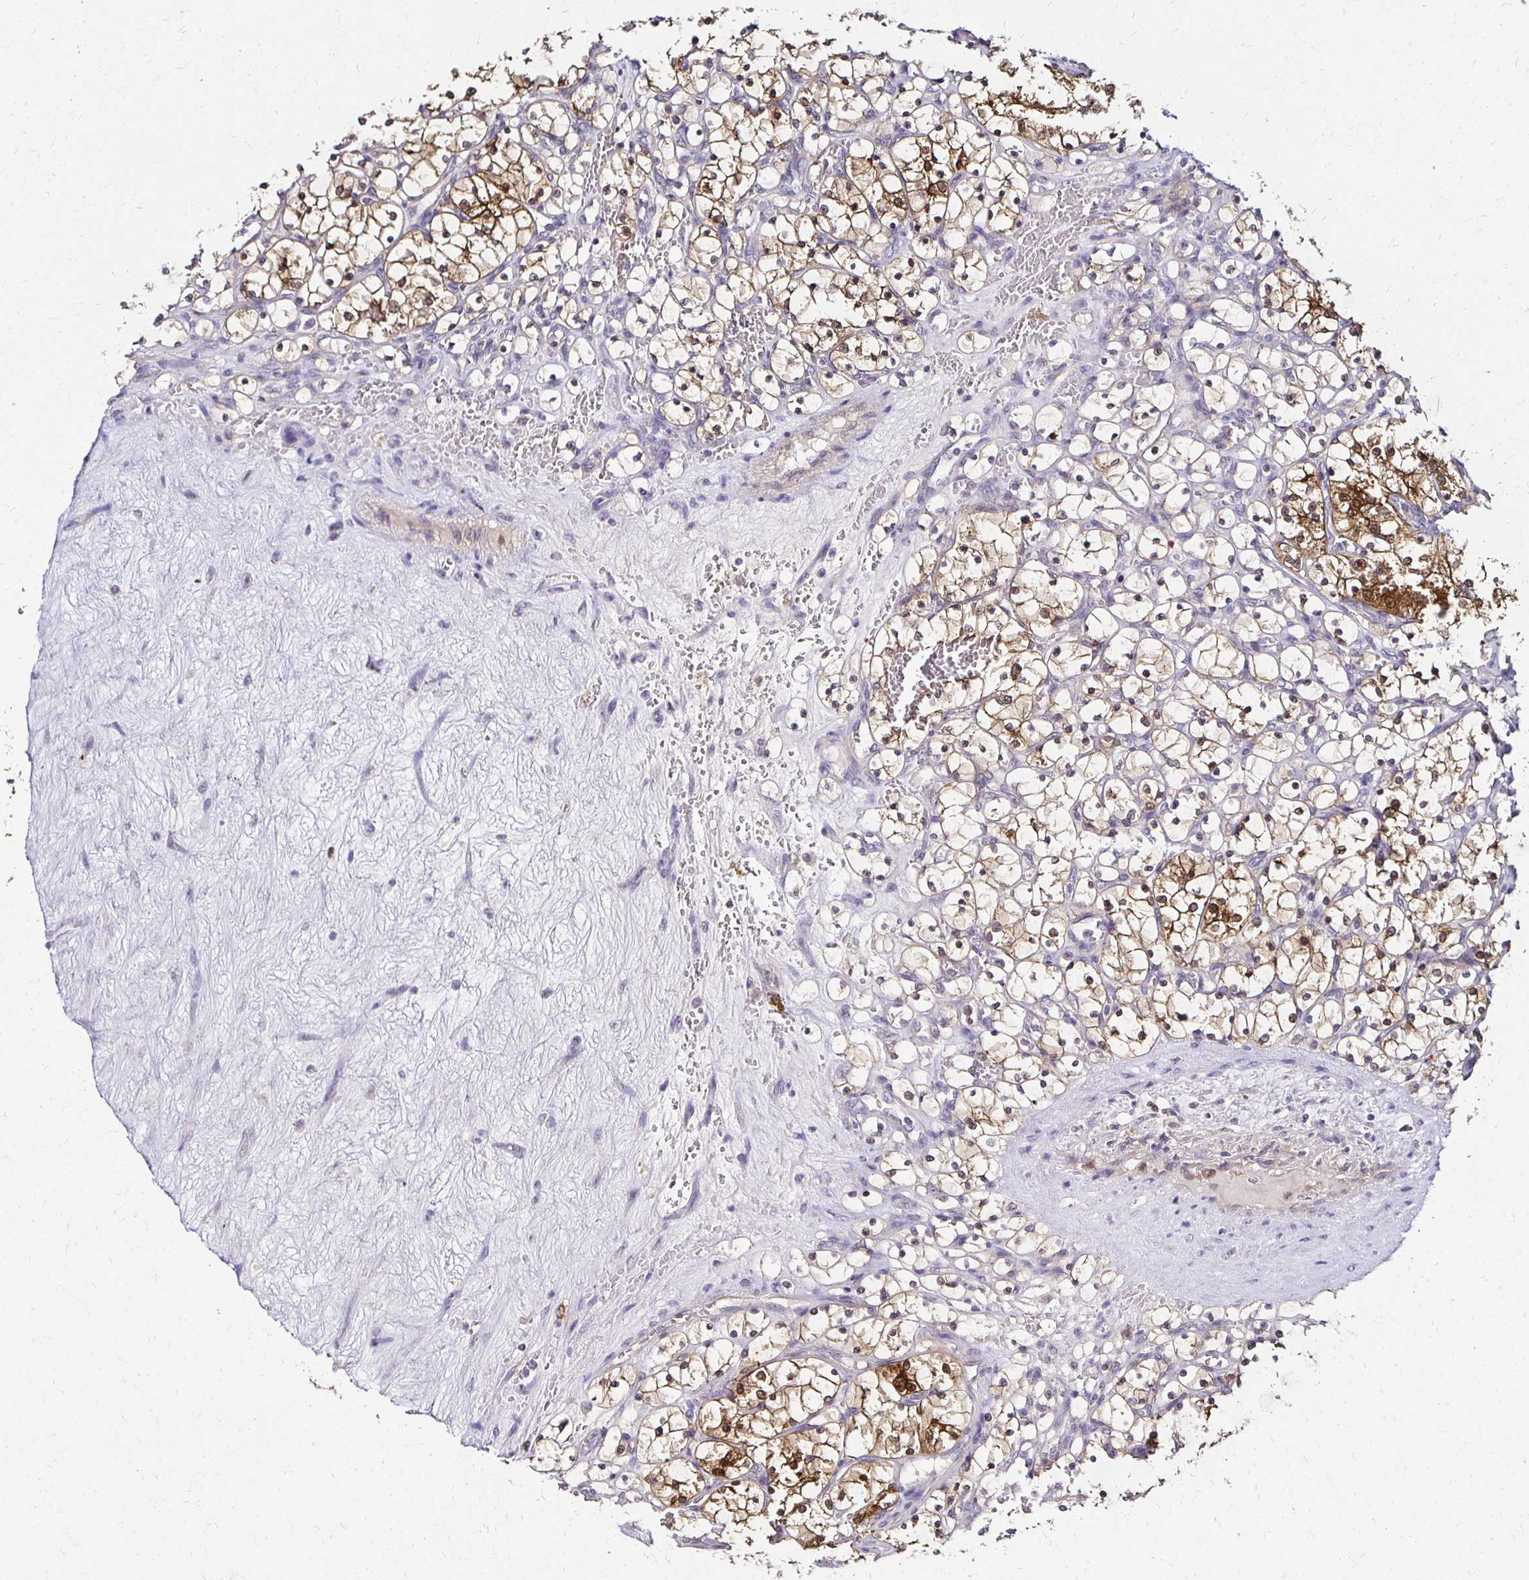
{"staining": {"intensity": "moderate", "quantity": ">75%", "location": "cytoplasmic/membranous"}, "tissue": "renal cancer", "cell_type": "Tumor cells", "image_type": "cancer", "snomed": [{"axis": "morphology", "description": "Adenocarcinoma, NOS"}, {"axis": "topography", "description": "Kidney"}], "caption": "A micrograph showing moderate cytoplasmic/membranous positivity in about >75% of tumor cells in renal adenocarcinoma, as visualized by brown immunohistochemical staining.", "gene": "TXN", "patient": {"sex": "female", "age": 69}}